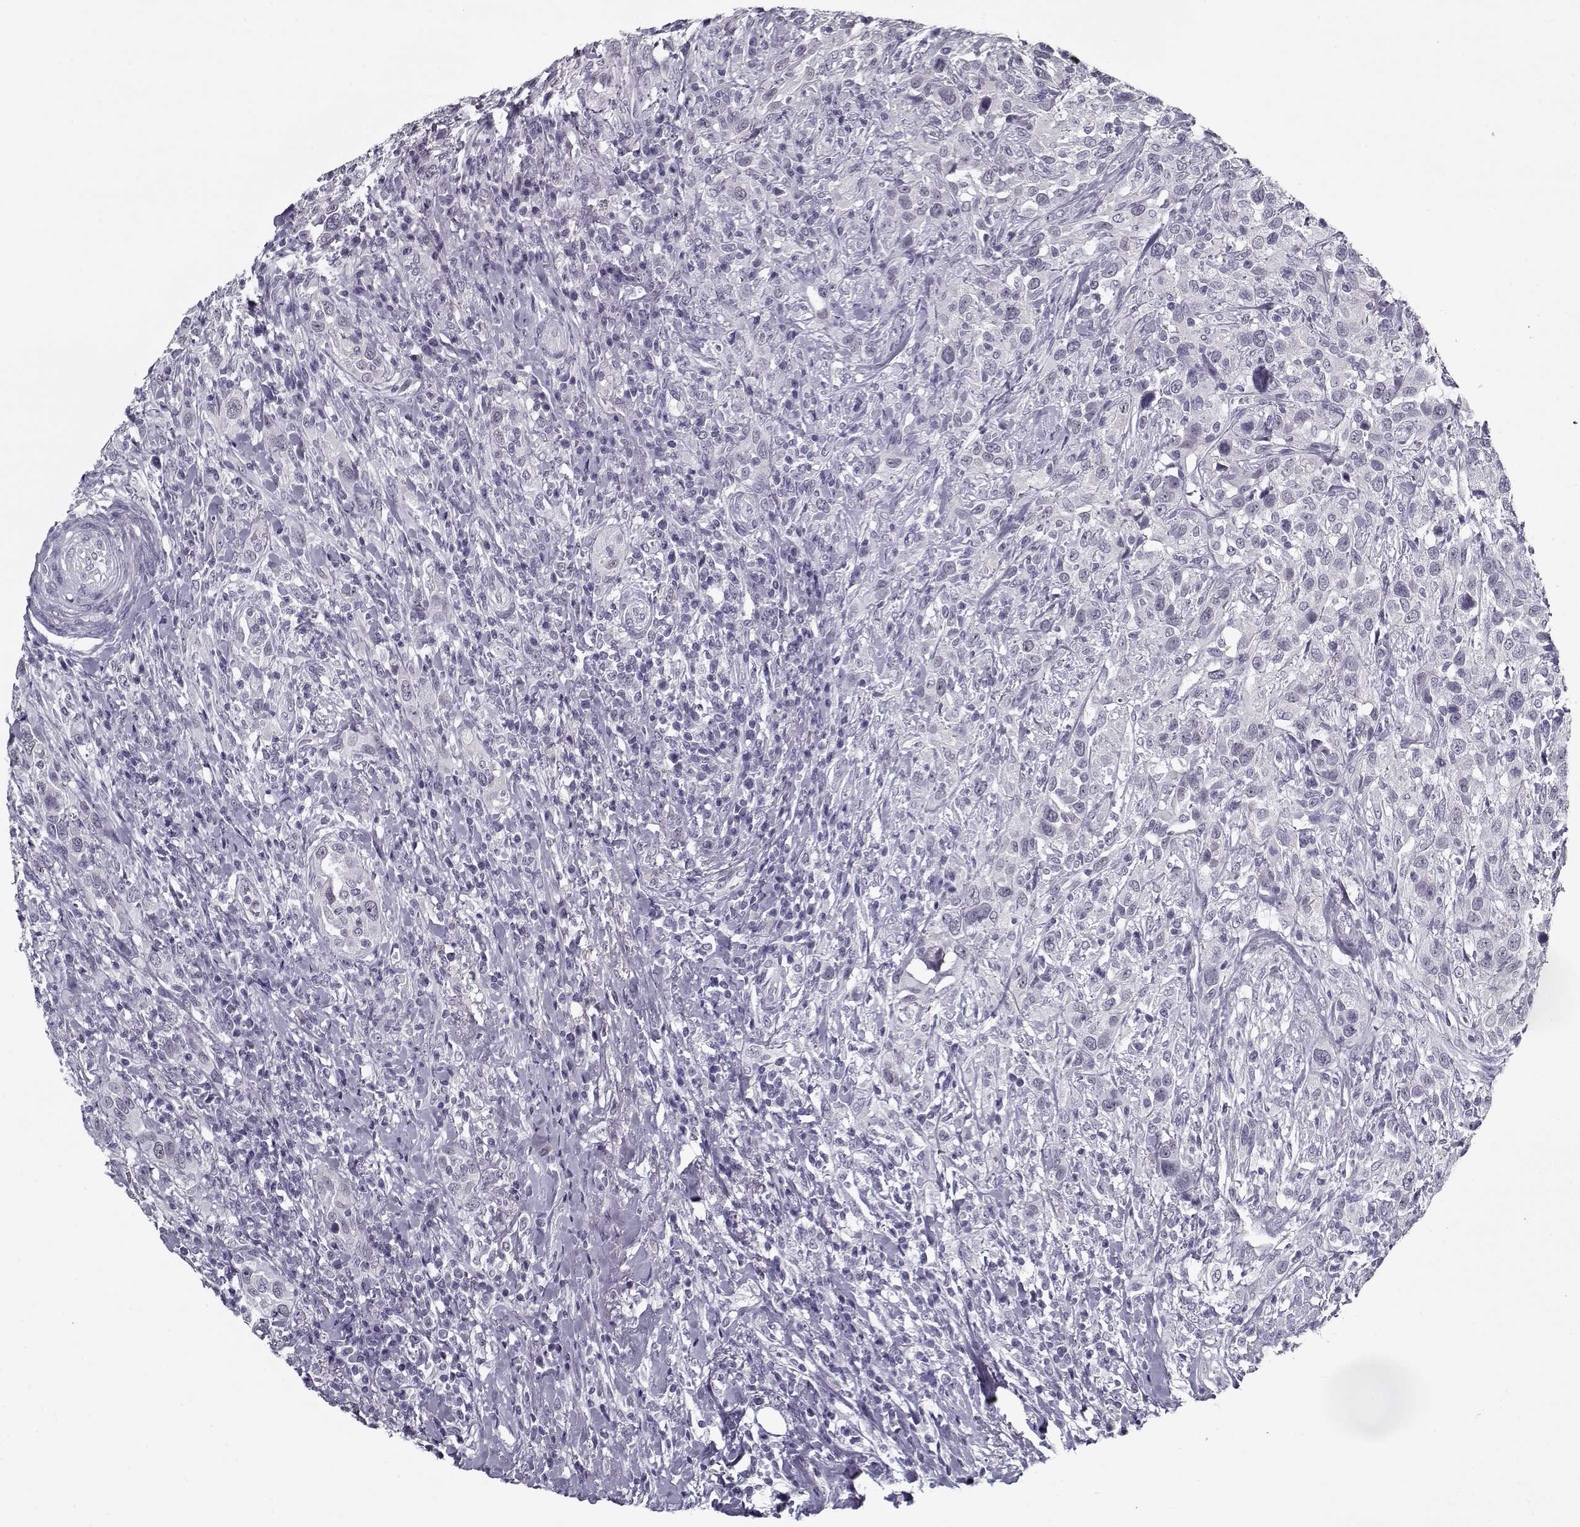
{"staining": {"intensity": "negative", "quantity": "none", "location": "none"}, "tissue": "urothelial cancer", "cell_type": "Tumor cells", "image_type": "cancer", "snomed": [{"axis": "morphology", "description": "Urothelial carcinoma, NOS"}, {"axis": "morphology", "description": "Urothelial carcinoma, High grade"}, {"axis": "topography", "description": "Urinary bladder"}], "caption": "Immunohistochemistry image of neoplastic tissue: urothelial cancer stained with DAB demonstrates no significant protein positivity in tumor cells. (DAB IHC visualized using brightfield microscopy, high magnification).", "gene": "RNF32", "patient": {"sex": "female", "age": 64}}